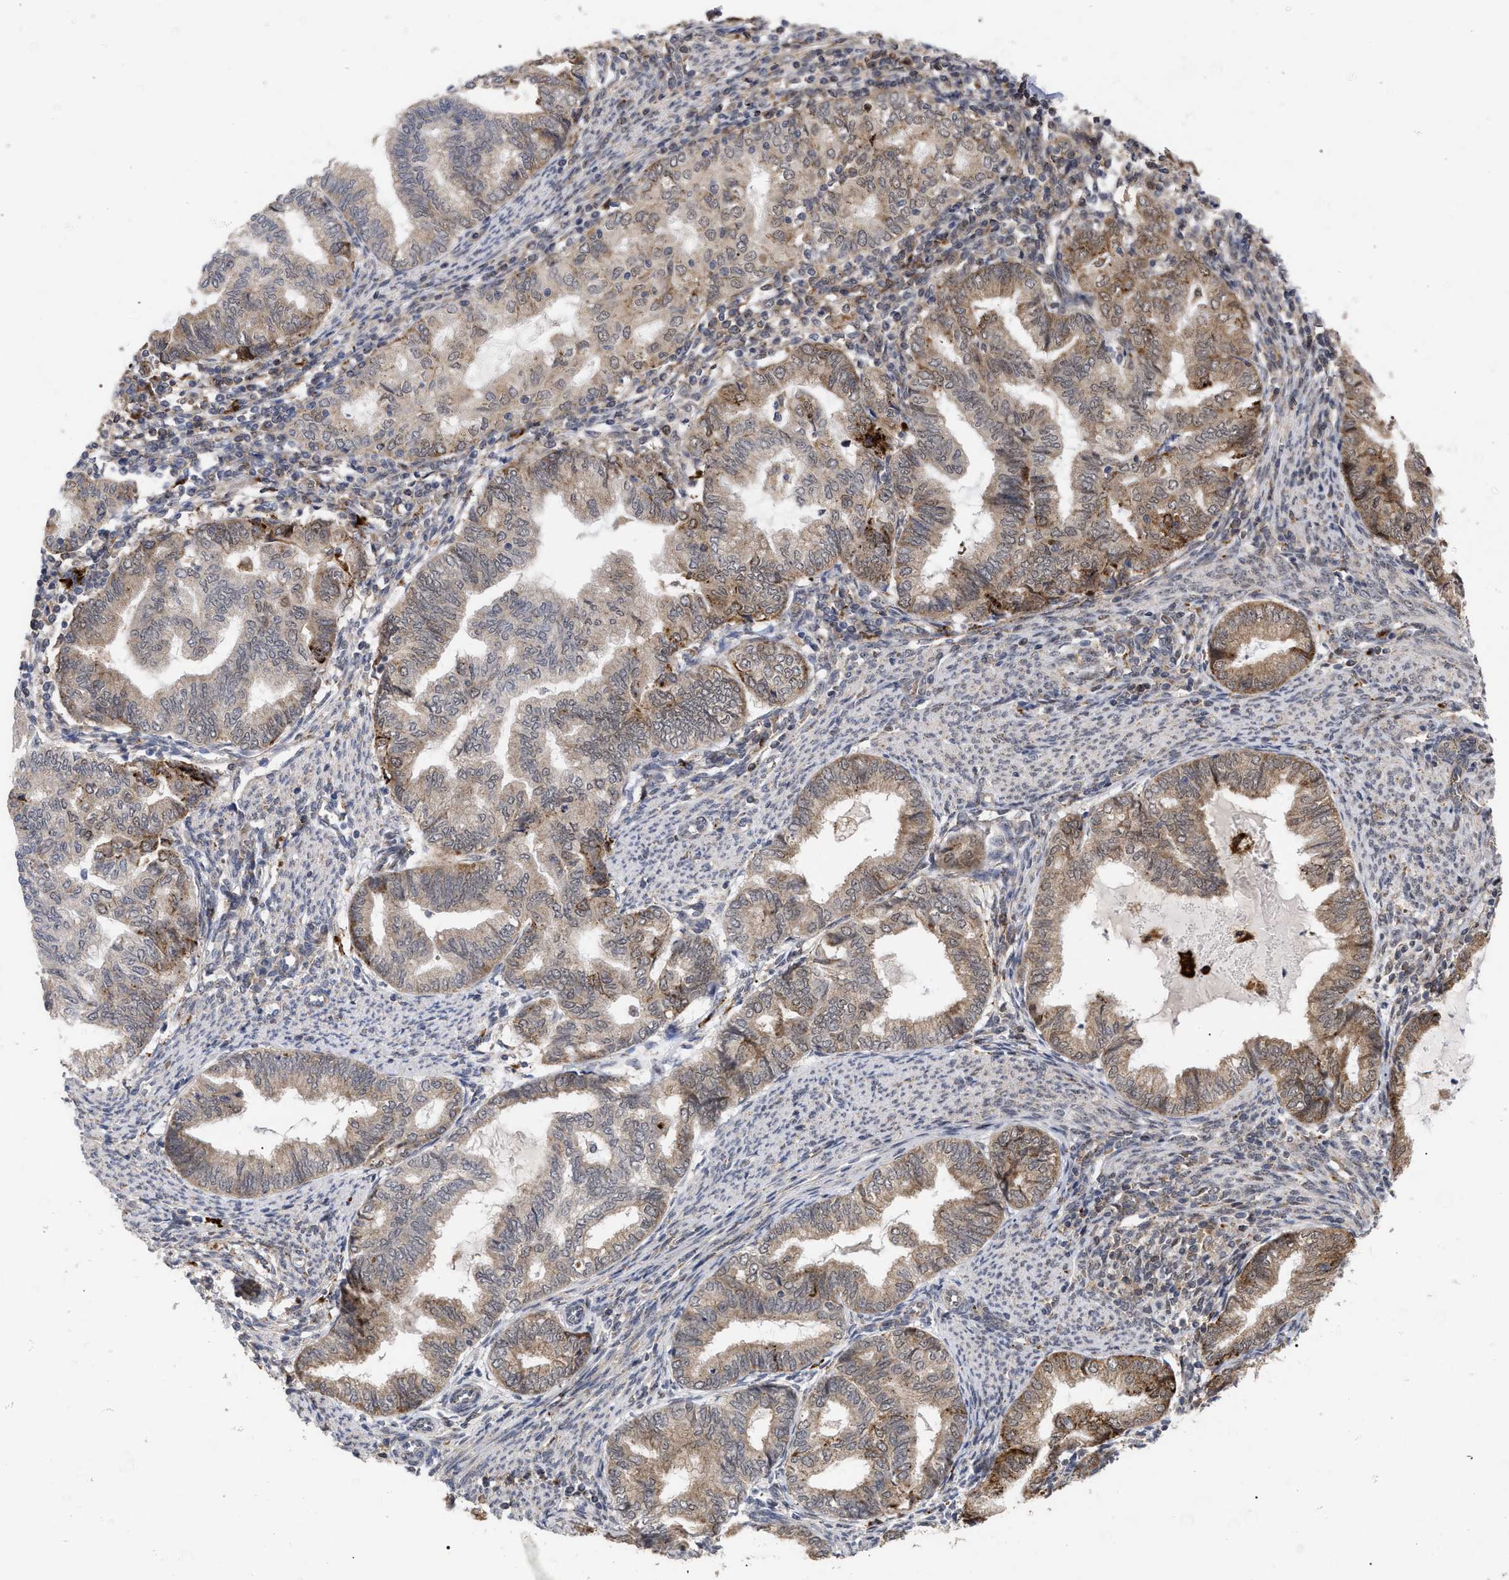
{"staining": {"intensity": "moderate", "quantity": ">75%", "location": "cytoplasmic/membranous"}, "tissue": "endometrial cancer", "cell_type": "Tumor cells", "image_type": "cancer", "snomed": [{"axis": "morphology", "description": "Adenocarcinoma, NOS"}, {"axis": "topography", "description": "Endometrium"}], "caption": "There is medium levels of moderate cytoplasmic/membranous expression in tumor cells of endometrial cancer, as demonstrated by immunohistochemical staining (brown color).", "gene": "UPF1", "patient": {"sex": "female", "age": 79}}